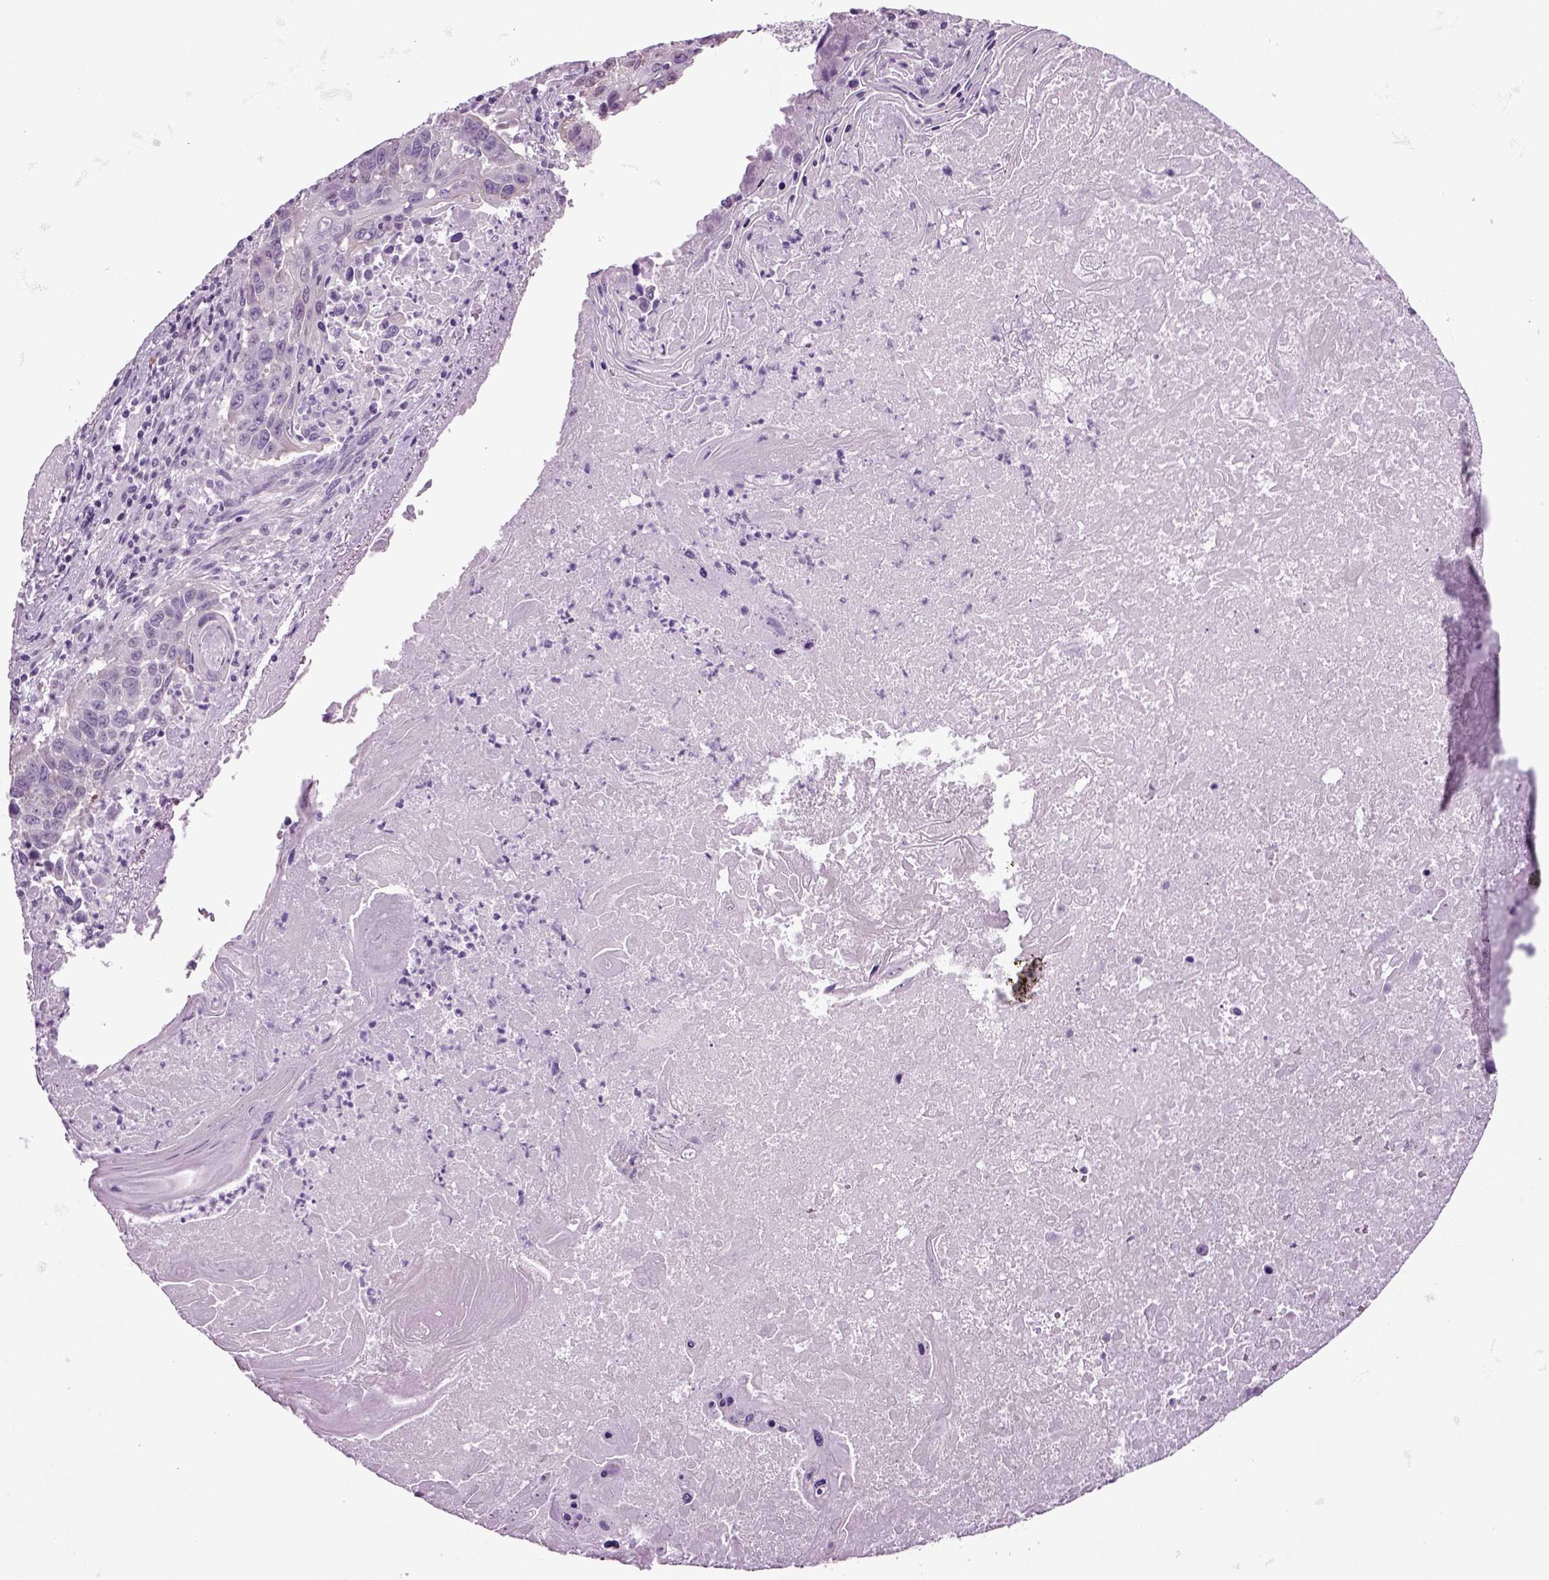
{"staining": {"intensity": "negative", "quantity": "none", "location": "none"}, "tissue": "lung cancer", "cell_type": "Tumor cells", "image_type": "cancer", "snomed": [{"axis": "morphology", "description": "Squamous cell carcinoma, NOS"}, {"axis": "topography", "description": "Lung"}], "caption": "The immunohistochemistry (IHC) histopathology image has no significant staining in tumor cells of lung cancer (squamous cell carcinoma) tissue.", "gene": "RFX3", "patient": {"sex": "male", "age": 73}}